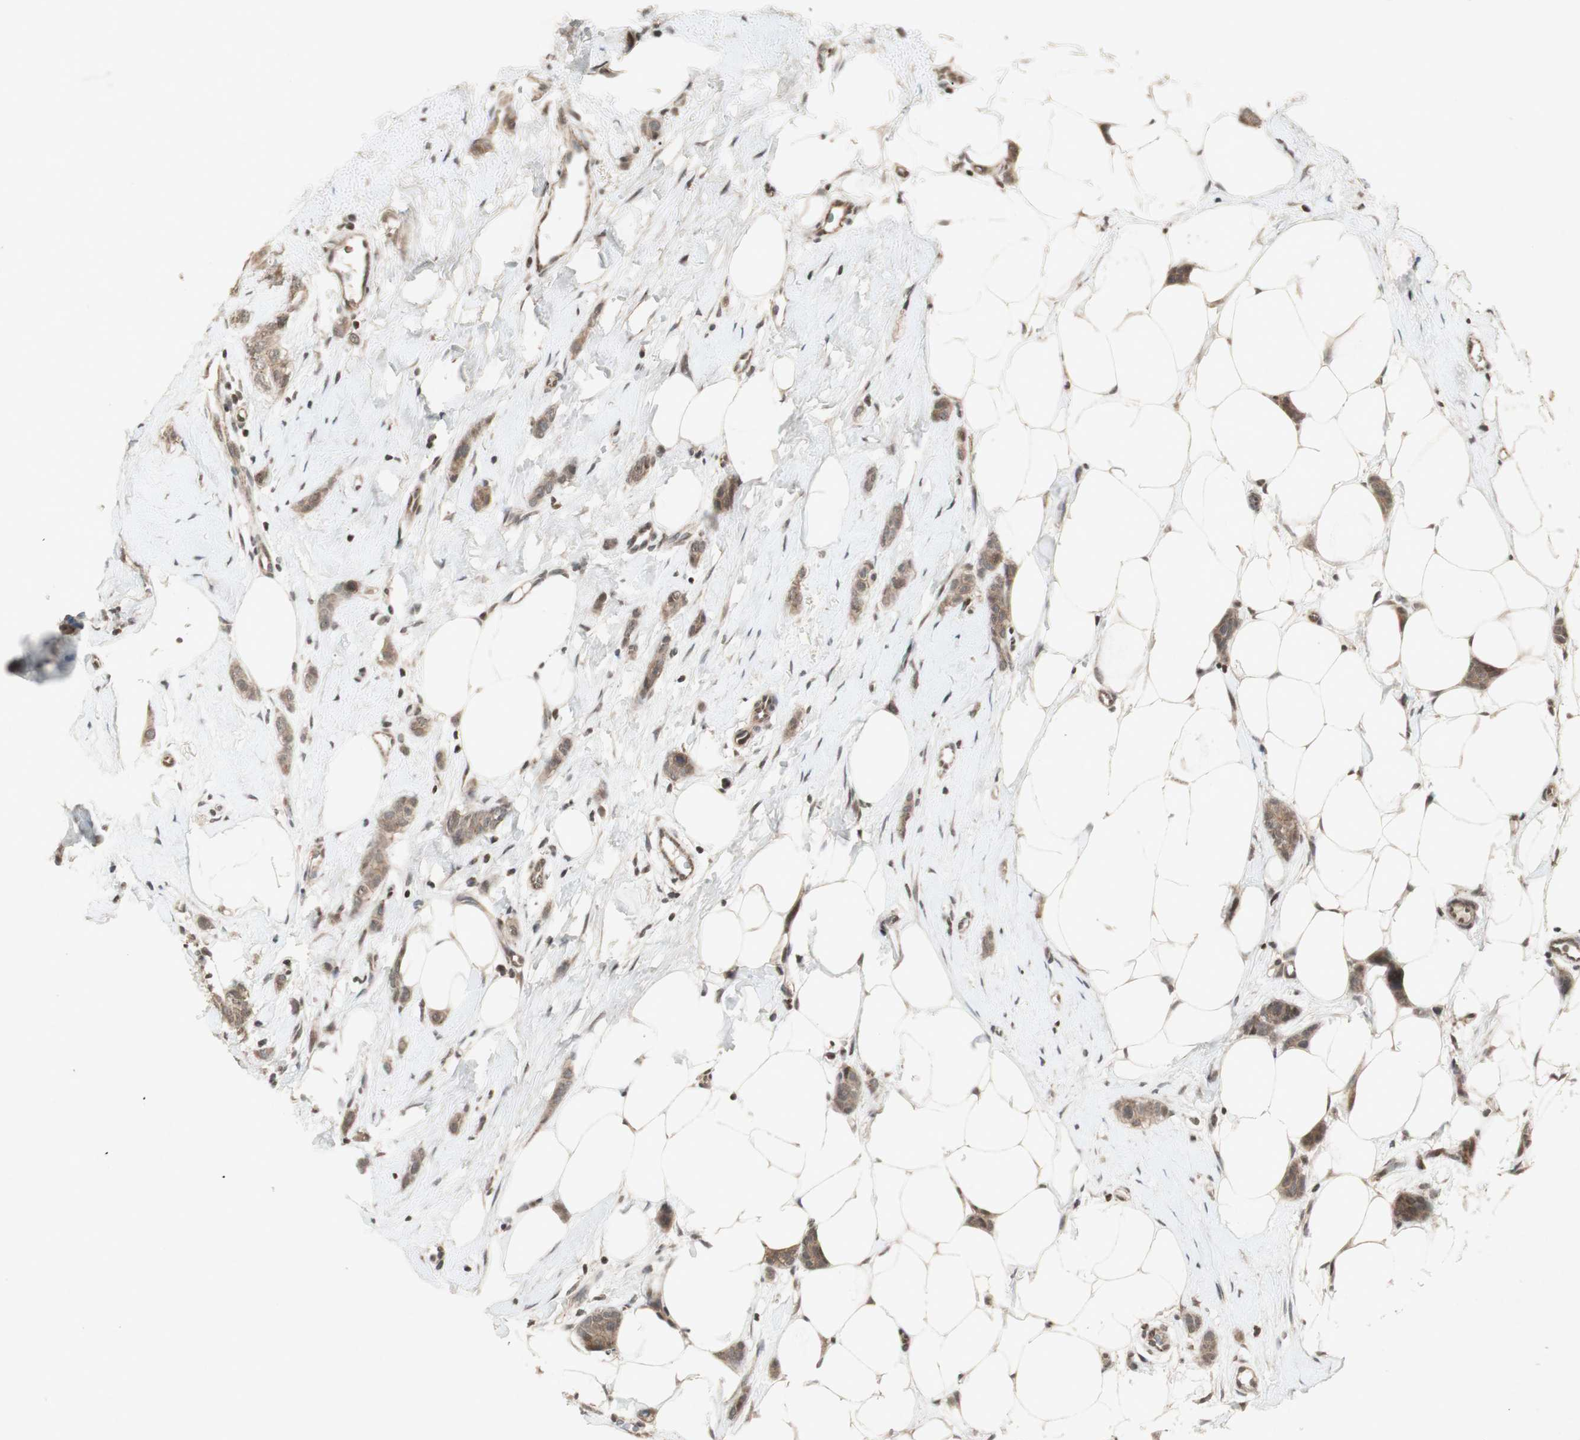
{"staining": {"intensity": "weak", "quantity": ">75%", "location": "cytoplasmic/membranous"}, "tissue": "breast cancer", "cell_type": "Tumor cells", "image_type": "cancer", "snomed": [{"axis": "morphology", "description": "Lobular carcinoma"}, {"axis": "topography", "description": "Skin"}, {"axis": "topography", "description": "Breast"}], "caption": "This histopathology image demonstrates immunohistochemistry (IHC) staining of breast lobular carcinoma, with low weak cytoplasmic/membranous expression in approximately >75% of tumor cells.", "gene": "PLXNA1", "patient": {"sex": "female", "age": 46}}